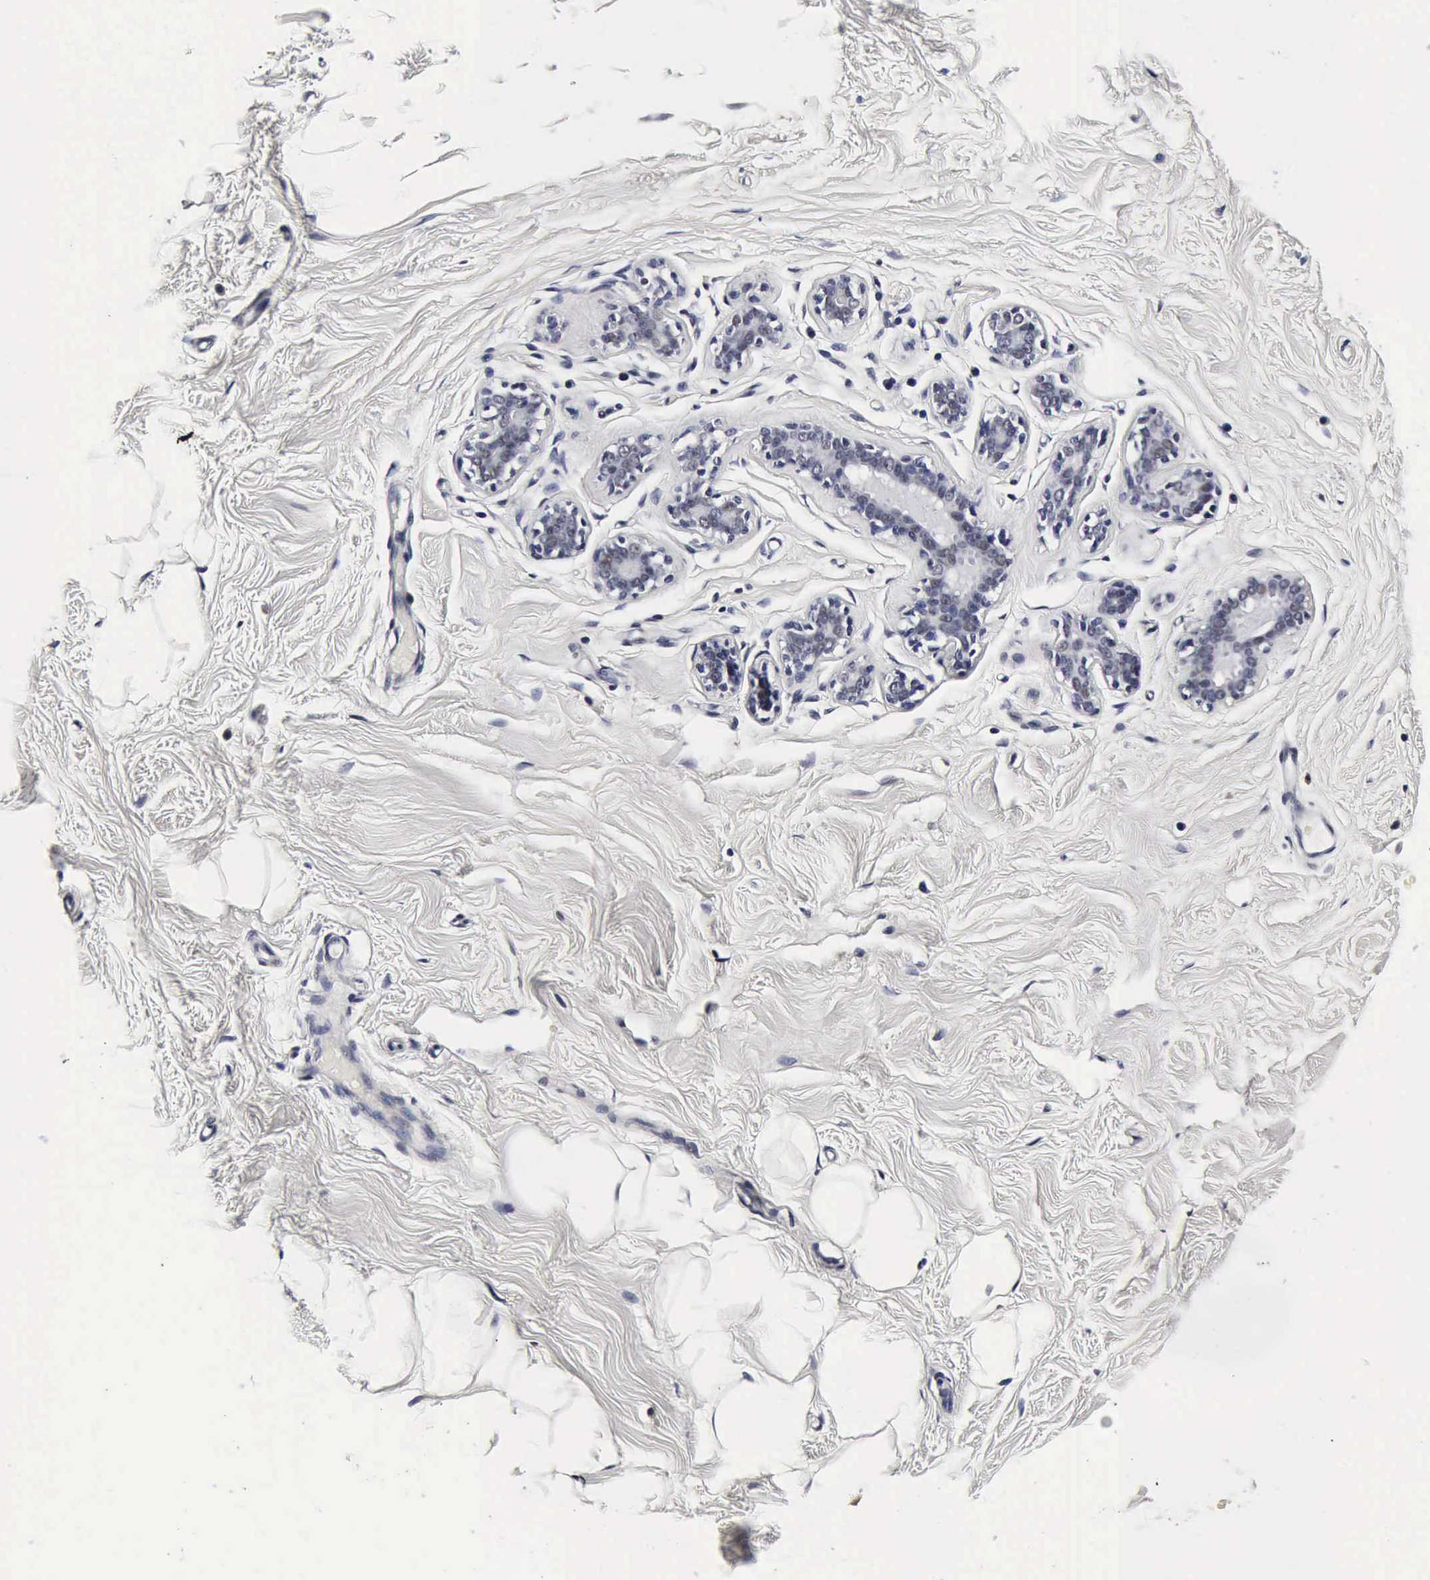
{"staining": {"intensity": "negative", "quantity": "none", "location": "none"}, "tissue": "breast", "cell_type": "Adipocytes", "image_type": "normal", "snomed": [{"axis": "morphology", "description": "Normal tissue, NOS"}, {"axis": "topography", "description": "Breast"}], "caption": "The image exhibits no staining of adipocytes in normal breast. (DAB IHC, high magnification).", "gene": "UBC", "patient": {"sex": "female", "age": 23}}